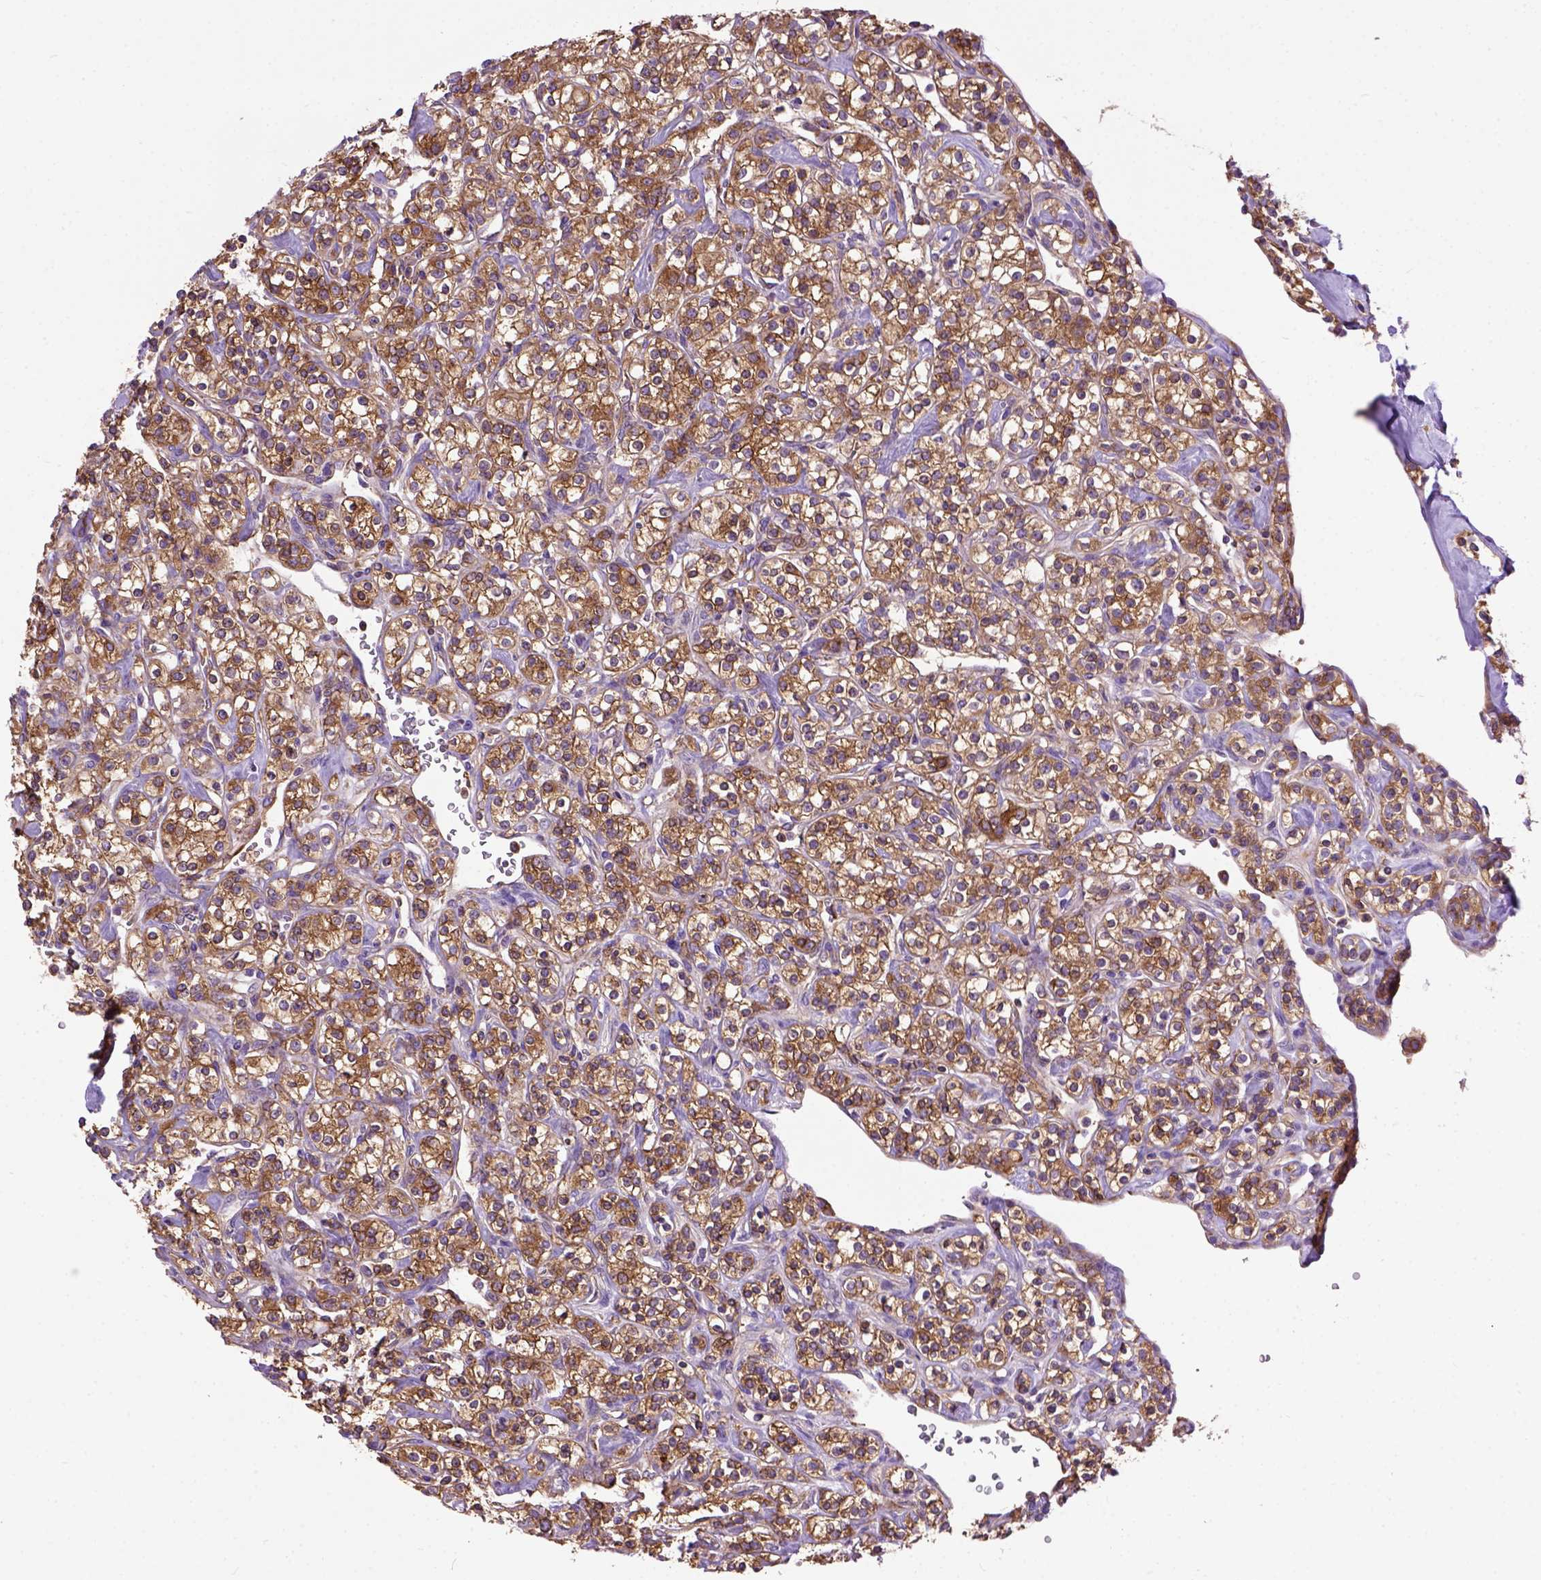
{"staining": {"intensity": "moderate", "quantity": ">75%", "location": "cytoplasmic/membranous"}, "tissue": "renal cancer", "cell_type": "Tumor cells", "image_type": "cancer", "snomed": [{"axis": "morphology", "description": "Adenocarcinoma, NOS"}, {"axis": "topography", "description": "Kidney"}], "caption": "Human renal adenocarcinoma stained with a protein marker demonstrates moderate staining in tumor cells.", "gene": "MVP", "patient": {"sex": "male", "age": 77}}